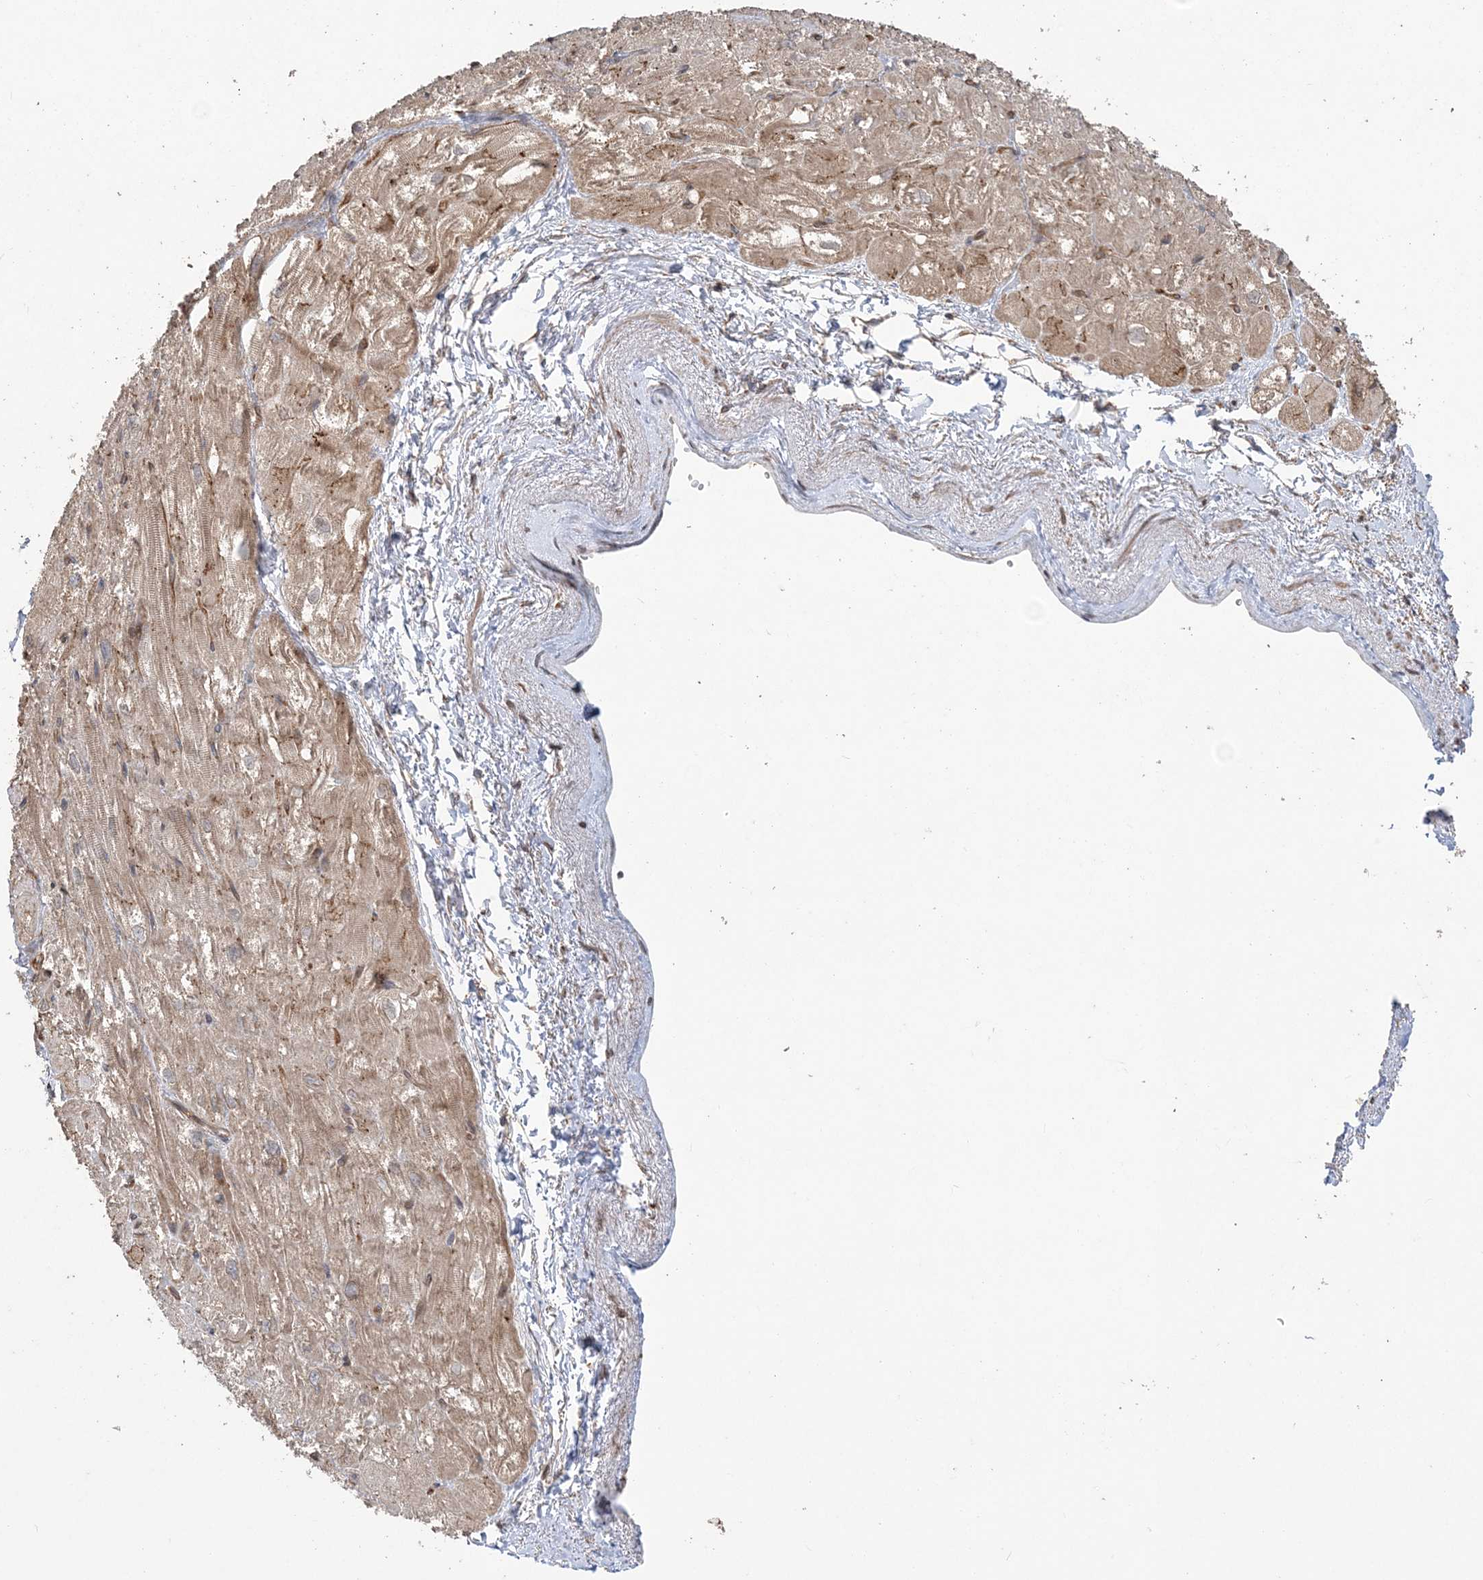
{"staining": {"intensity": "moderate", "quantity": ">75%", "location": "cytoplasmic/membranous"}, "tissue": "heart muscle", "cell_type": "Cardiomyocytes", "image_type": "normal", "snomed": [{"axis": "morphology", "description": "Normal tissue, NOS"}, {"axis": "topography", "description": "Heart"}], "caption": "Protein expression analysis of unremarkable heart muscle shows moderate cytoplasmic/membranous positivity in approximately >75% of cardiomyocytes.", "gene": "HERPUD1", "patient": {"sex": "male", "age": 50}}